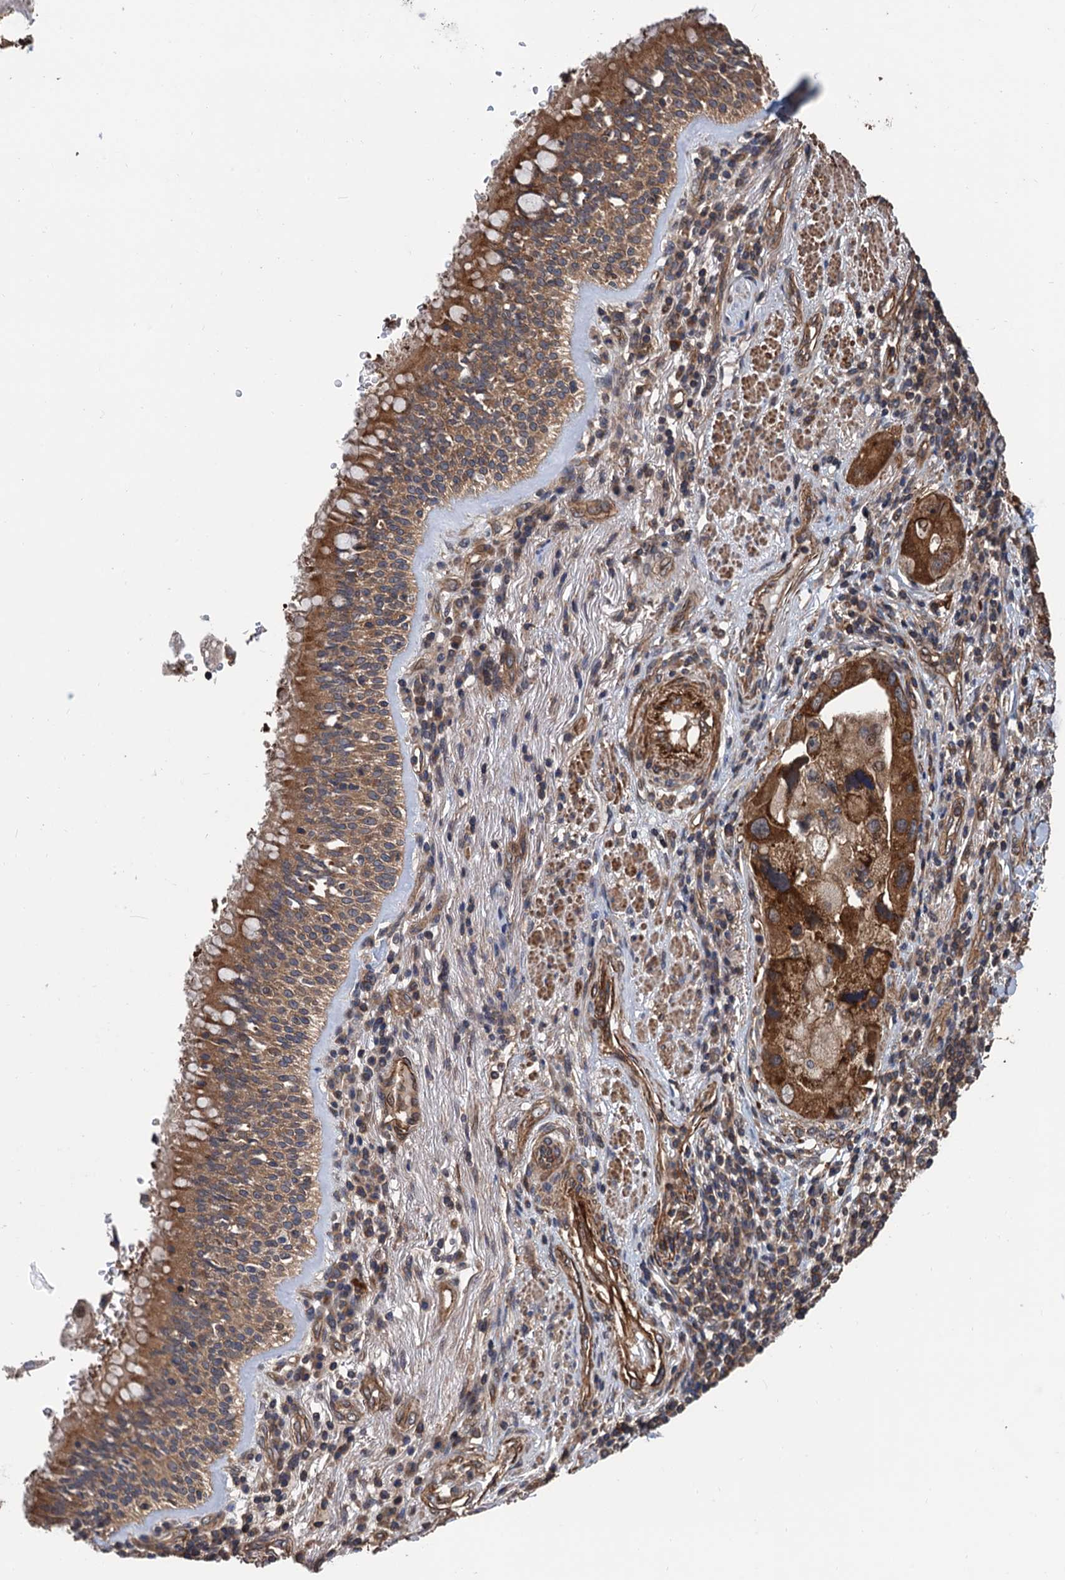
{"staining": {"intensity": "moderate", "quantity": ">75%", "location": "cytoplasmic/membranous"}, "tissue": "lung cancer", "cell_type": "Tumor cells", "image_type": "cancer", "snomed": [{"axis": "morphology", "description": "Adenocarcinoma, NOS"}, {"axis": "topography", "description": "Lung"}], "caption": "Immunohistochemical staining of human lung cancer (adenocarcinoma) displays medium levels of moderate cytoplasmic/membranous staining in about >75% of tumor cells. Ihc stains the protein in brown and the nuclei are stained blue.", "gene": "PPP4R1", "patient": {"sex": "female", "age": 54}}